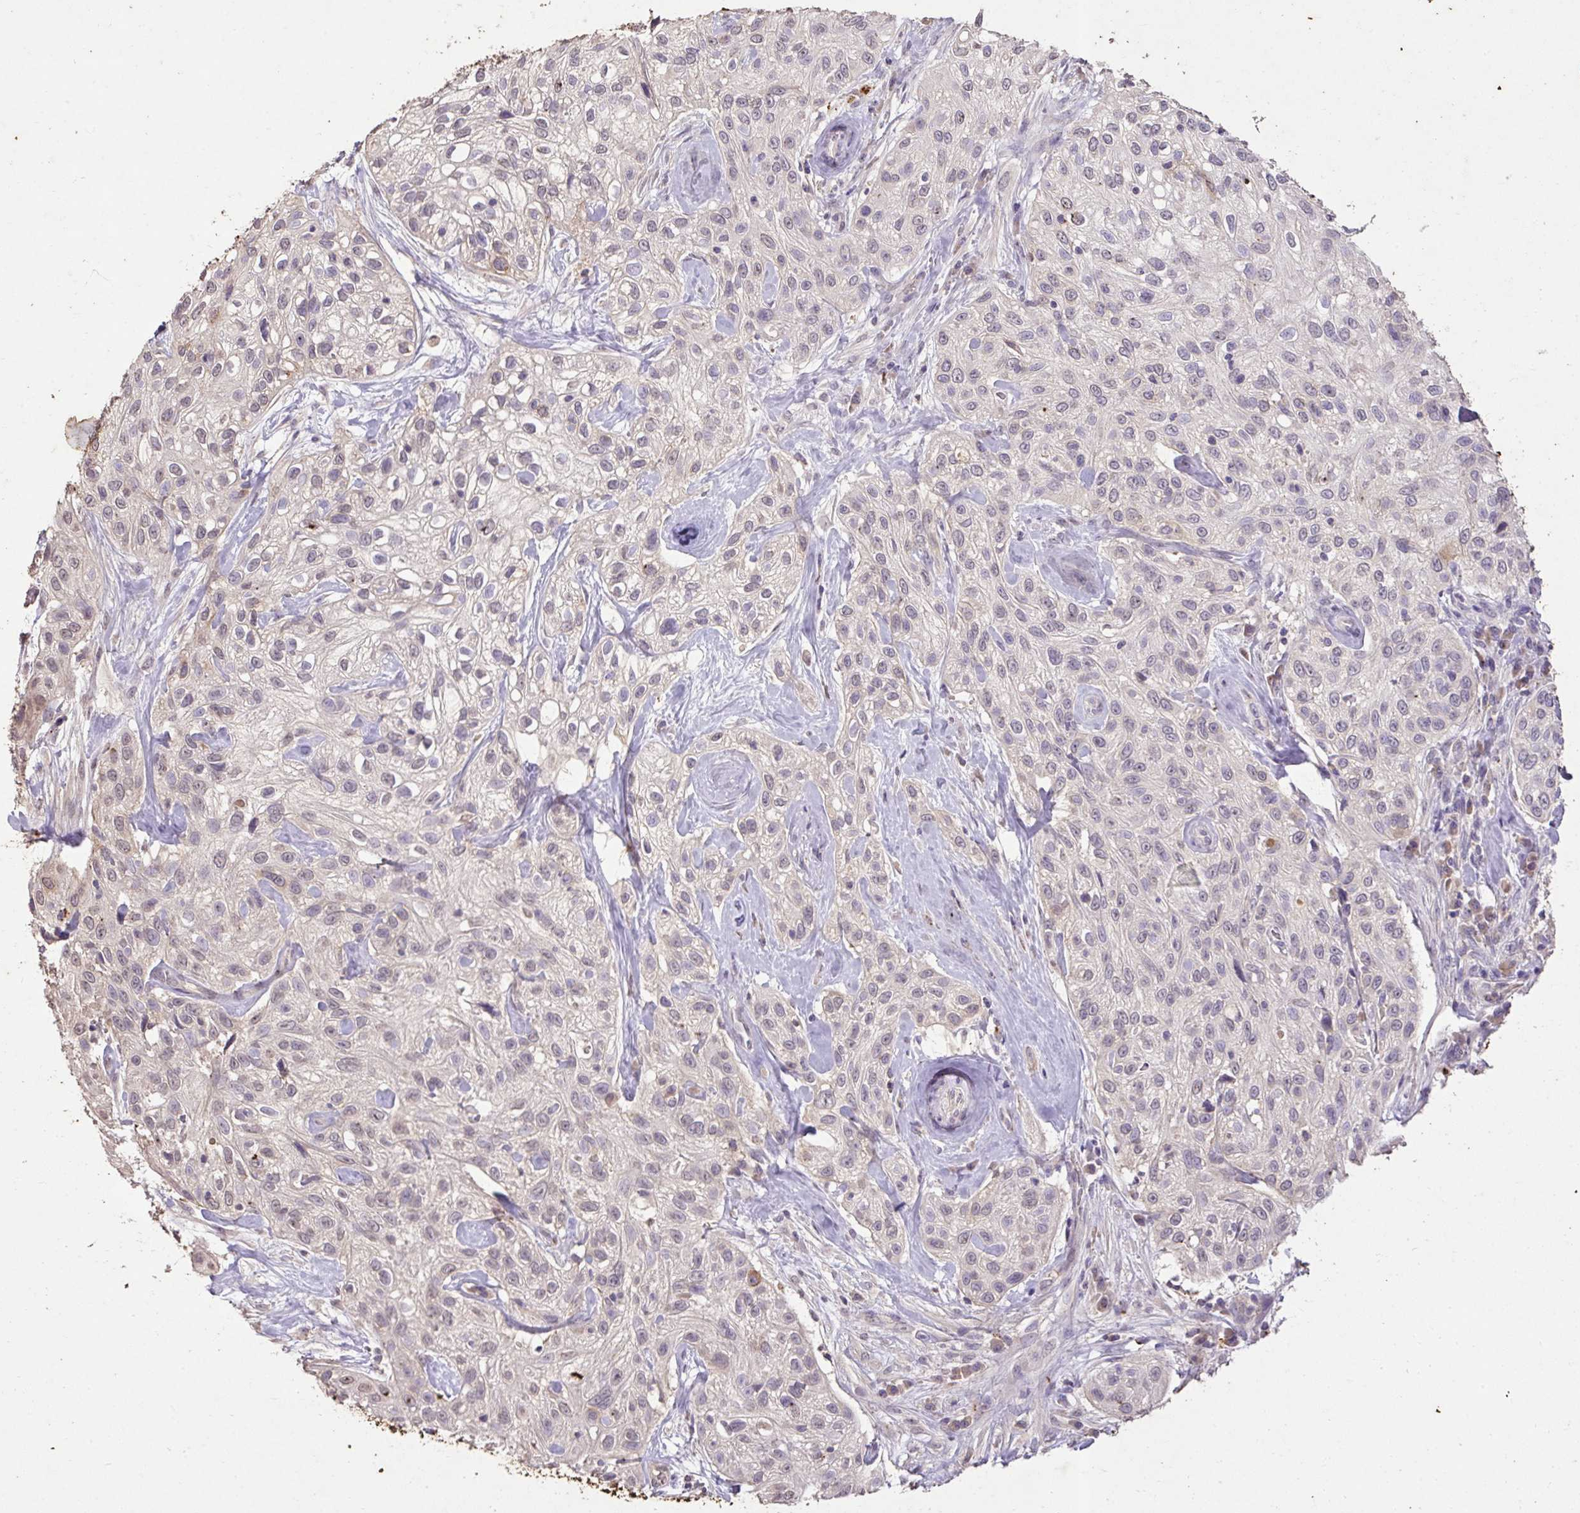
{"staining": {"intensity": "negative", "quantity": "none", "location": "none"}, "tissue": "skin cancer", "cell_type": "Tumor cells", "image_type": "cancer", "snomed": [{"axis": "morphology", "description": "Squamous cell carcinoma, NOS"}, {"axis": "topography", "description": "Skin"}], "caption": "High power microscopy histopathology image of an immunohistochemistry photomicrograph of skin squamous cell carcinoma, revealing no significant staining in tumor cells.", "gene": "LRTM2", "patient": {"sex": "male", "age": 82}}